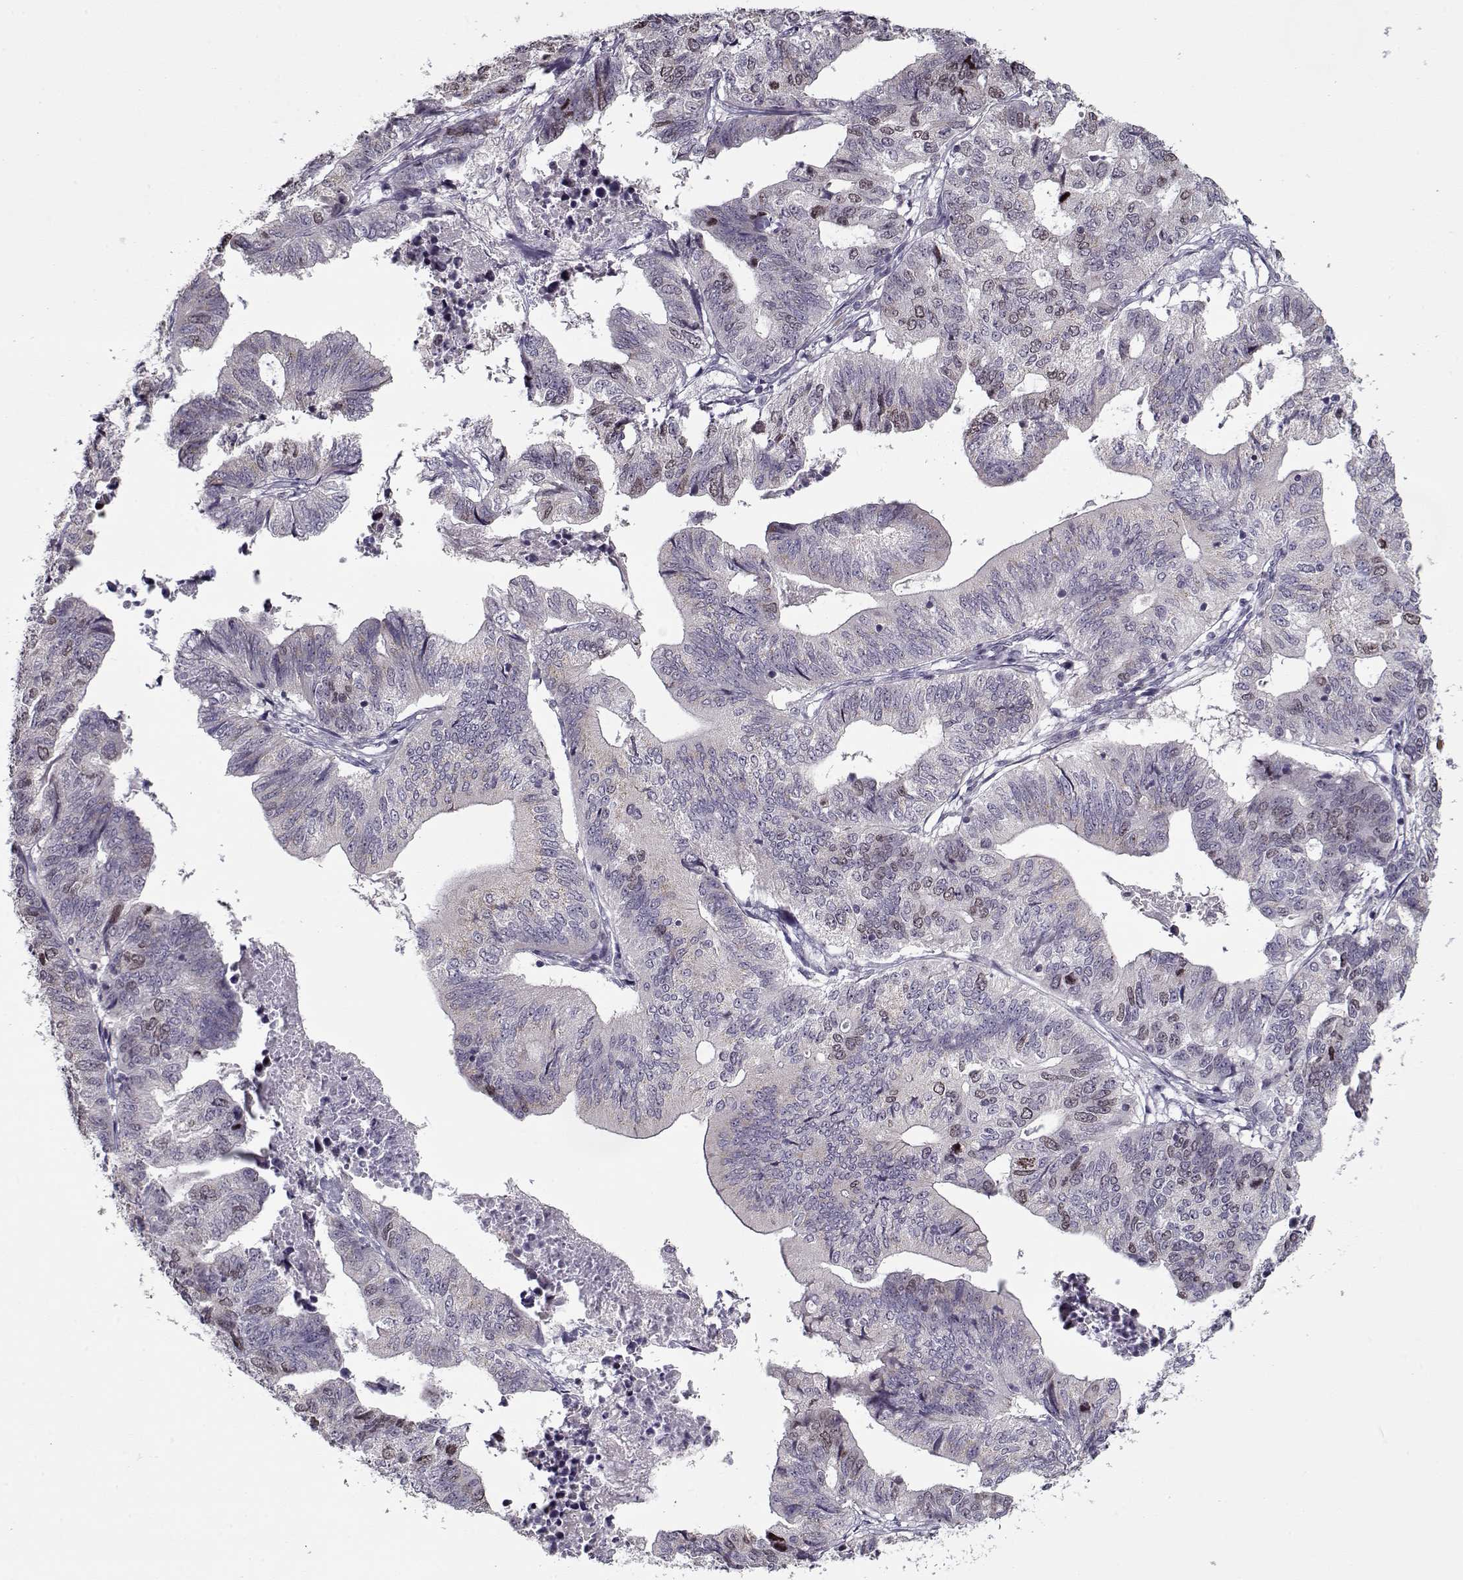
{"staining": {"intensity": "negative", "quantity": "none", "location": "none"}, "tissue": "stomach cancer", "cell_type": "Tumor cells", "image_type": "cancer", "snomed": [{"axis": "morphology", "description": "Adenocarcinoma, NOS"}, {"axis": "topography", "description": "Stomach, upper"}], "caption": "A photomicrograph of human stomach cancer is negative for staining in tumor cells. (IHC, brightfield microscopy, high magnification).", "gene": "SEC16B", "patient": {"sex": "female", "age": 67}}